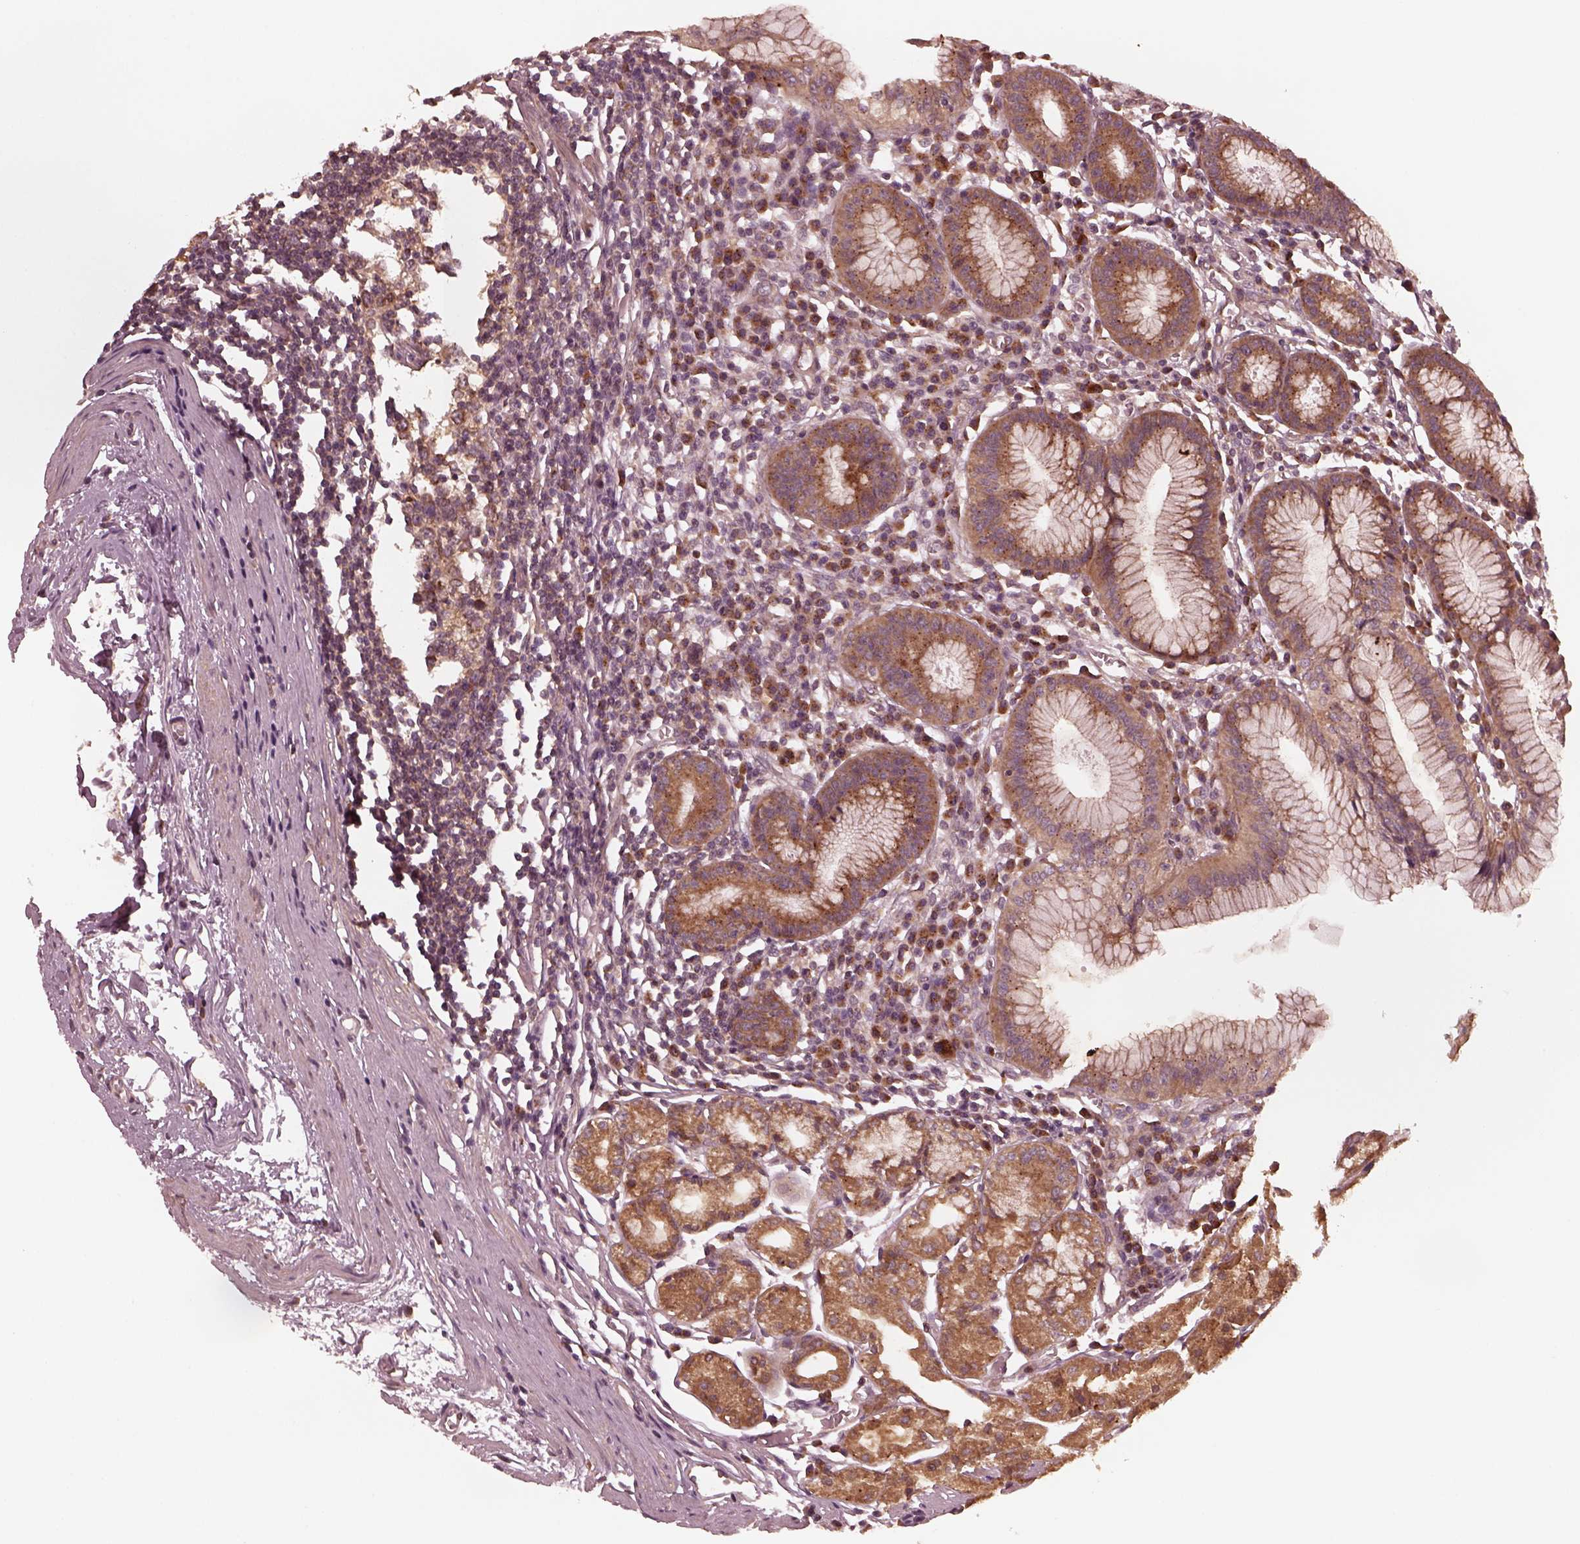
{"staining": {"intensity": "strong", "quantity": "25%-75%", "location": "cytoplasmic/membranous"}, "tissue": "stomach", "cell_type": "Glandular cells", "image_type": "normal", "snomed": [{"axis": "morphology", "description": "Normal tissue, NOS"}, {"axis": "topography", "description": "Stomach"}], "caption": "Approximately 25%-75% of glandular cells in normal human stomach show strong cytoplasmic/membranous protein expression as visualized by brown immunohistochemical staining.", "gene": "FAF2", "patient": {"sex": "male", "age": 55}}